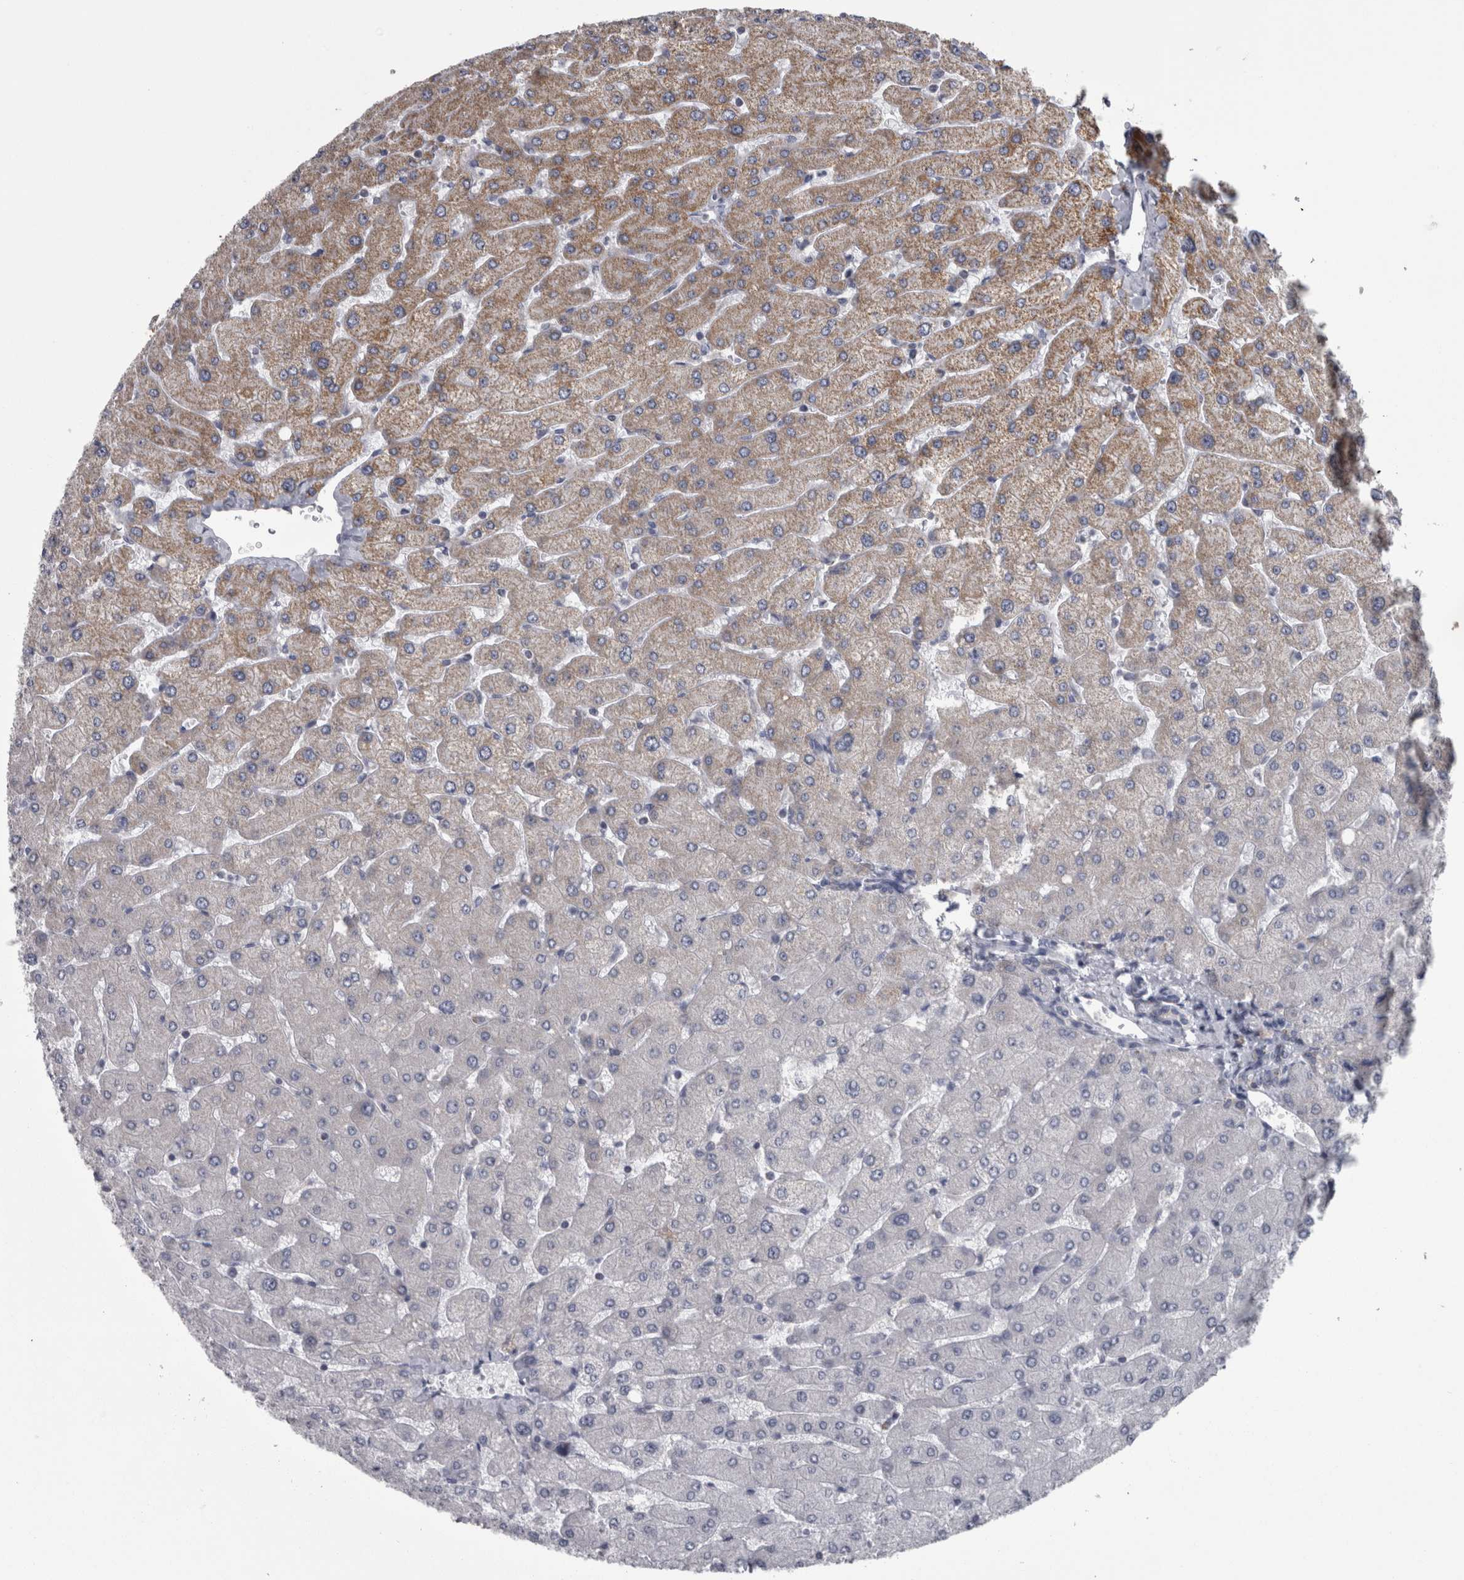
{"staining": {"intensity": "negative", "quantity": "none", "location": "none"}, "tissue": "liver", "cell_type": "Cholangiocytes", "image_type": "normal", "snomed": [{"axis": "morphology", "description": "Normal tissue, NOS"}, {"axis": "topography", "description": "Liver"}], "caption": "Cholangiocytes show no significant expression in normal liver. (DAB (3,3'-diaminobenzidine) immunohistochemistry (IHC), high magnification).", "gene": "DBT", "patient": {"sex": "male", "age": 55}}